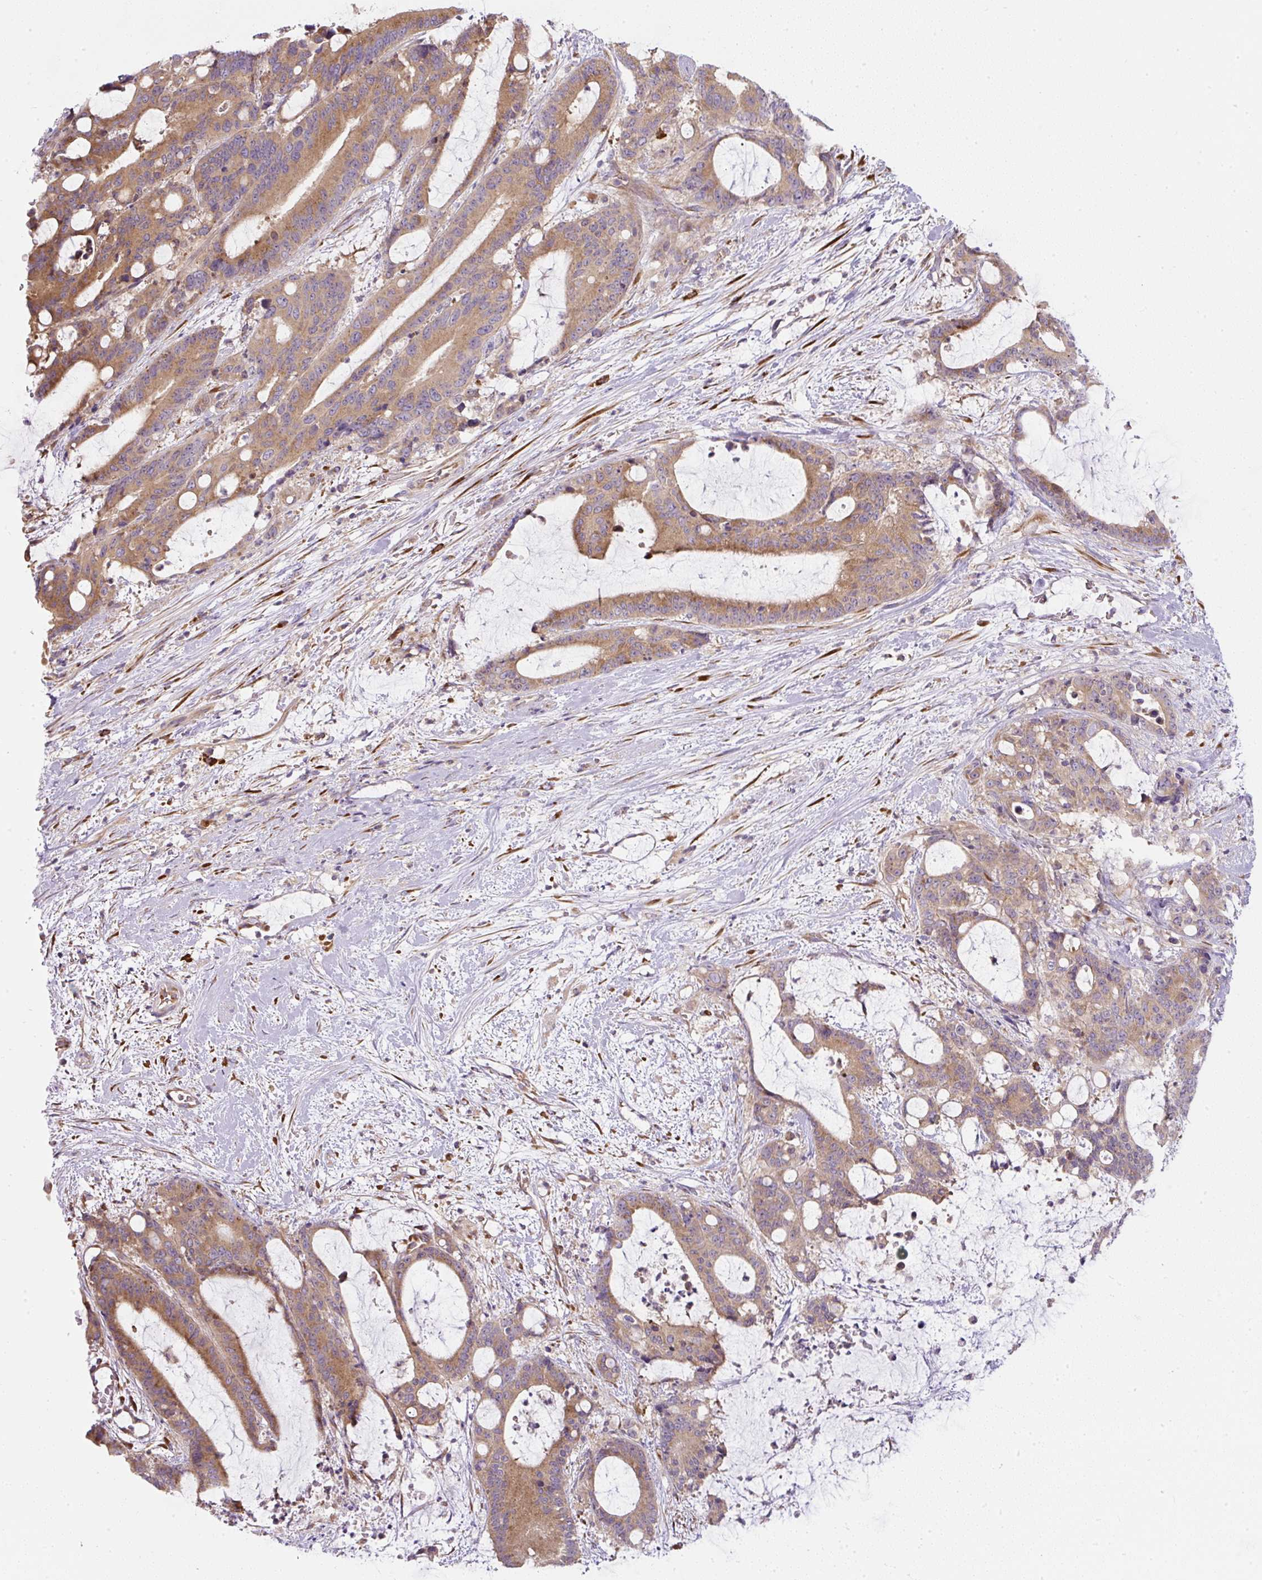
{"staining": {"intensity": "moderate", "quantity": ">75%", "location": "cytoplasmic/membranous"}, "tissue": "liver cancer", "cell_type": "Tumor cells", "image_type": "cancer", "snomed": [{"axis": "morphology", "description": "Normal tissue, NOS"}, {"axis": "morphology", "description": "Cholangiocarcinoma"}, {"axis": "topography", "description": "Liver"}, {"axis": "topography", "description": "Peripheral nerve tissue"}], "caption": "Tumor cells reveal medium levels of moderate cytoplasmic/membranous expression in about >75% of cells in human liver cholangiocarcinoma.", "gene": "MLX", "patient": {"sex": "female", "age": 73}}